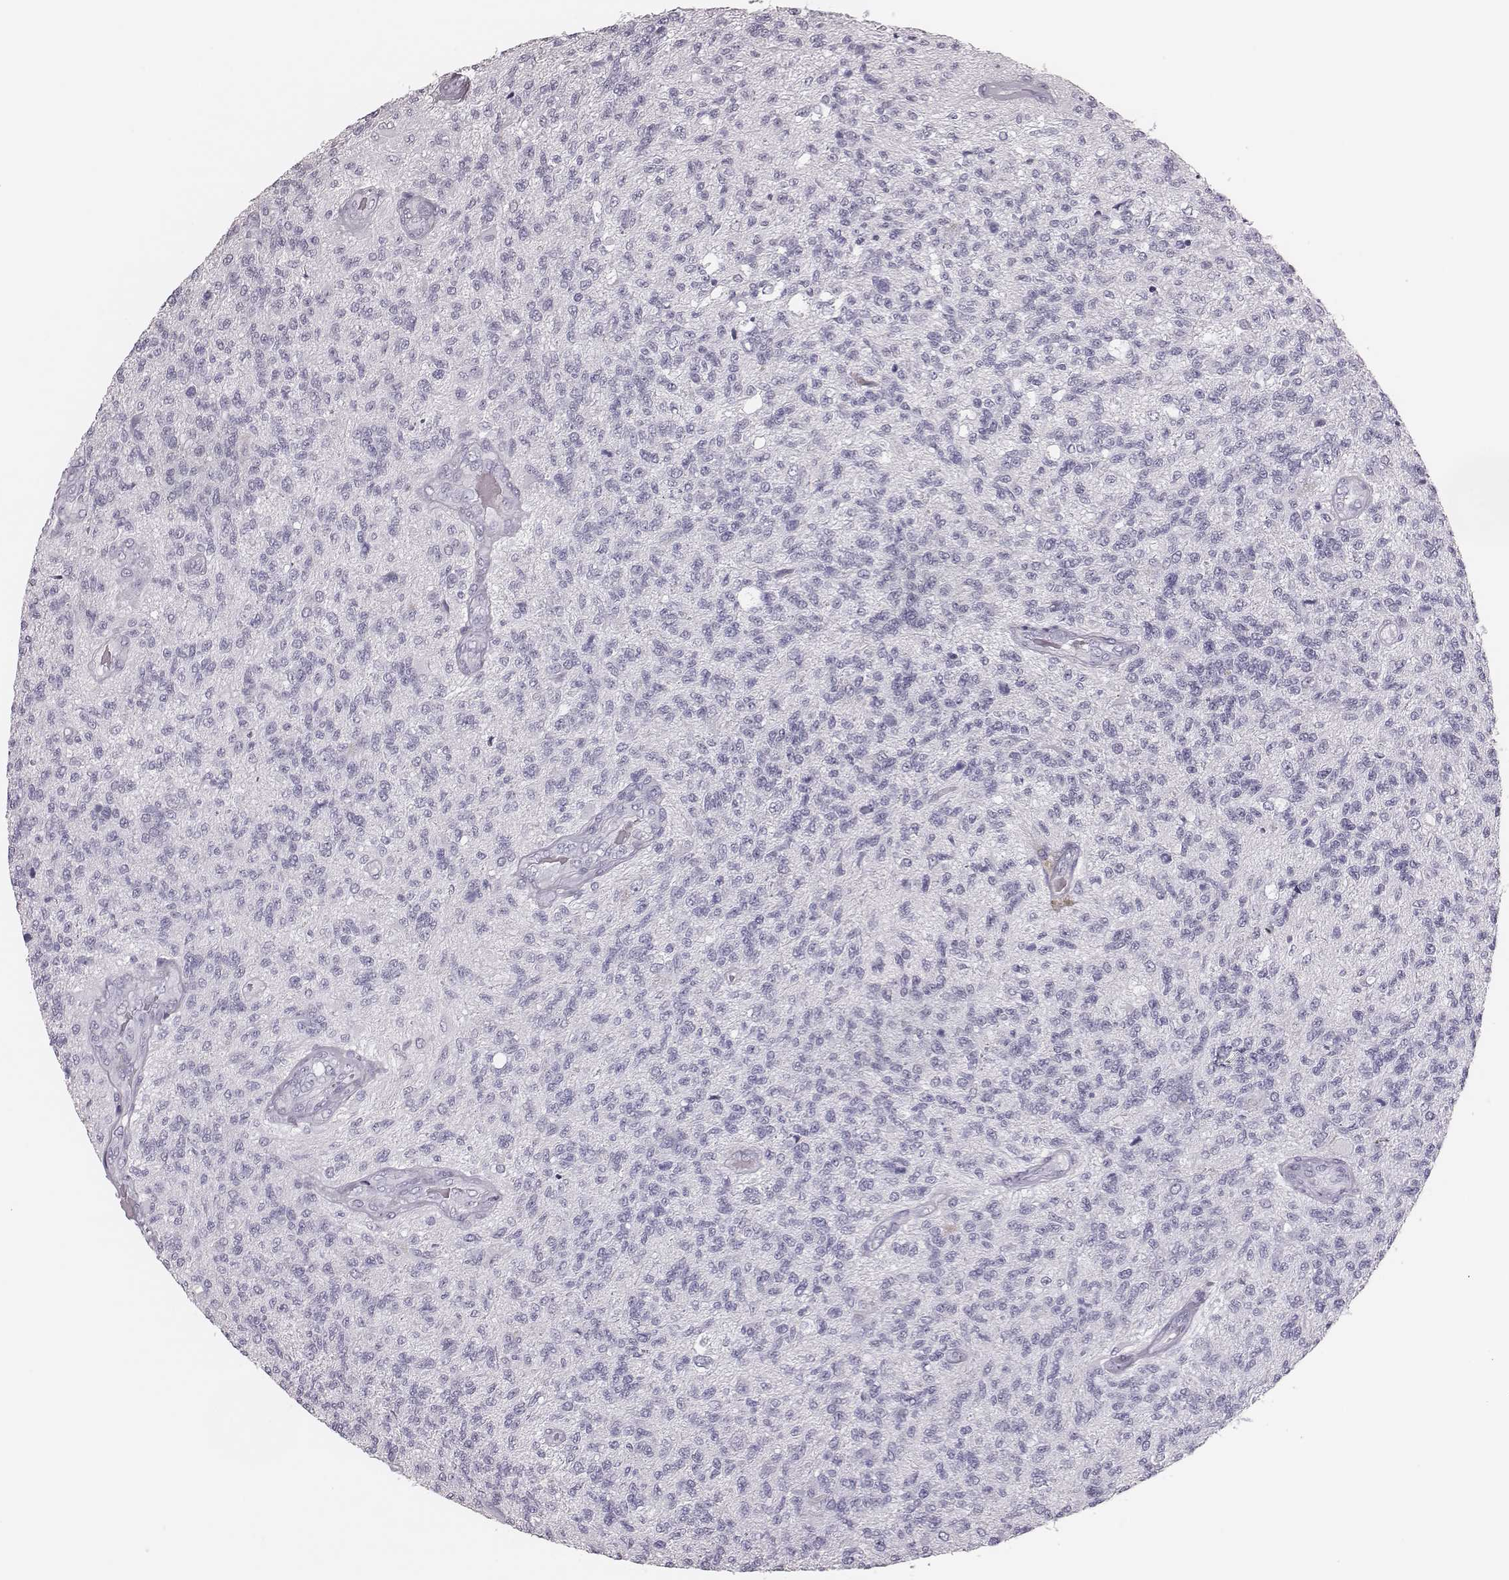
{"staining": {"intensity": "negative", "quantity": "none", "location": "none"}, "tissue": "glioma", "cell_type": "Tumor cells", "image_type": "cancer", "snomed": [{"axis": "morphology", "description": "Glioma, malignant, High grade"}, {"axis": "topography", "description": "Brain"}], "caption": "This is an IHC photomicrograph of human malignant high-grade glioma. There is no positivity in tumor cells.", "gene": "CSH1", "patient": {"sex": "male", "age": 56}}